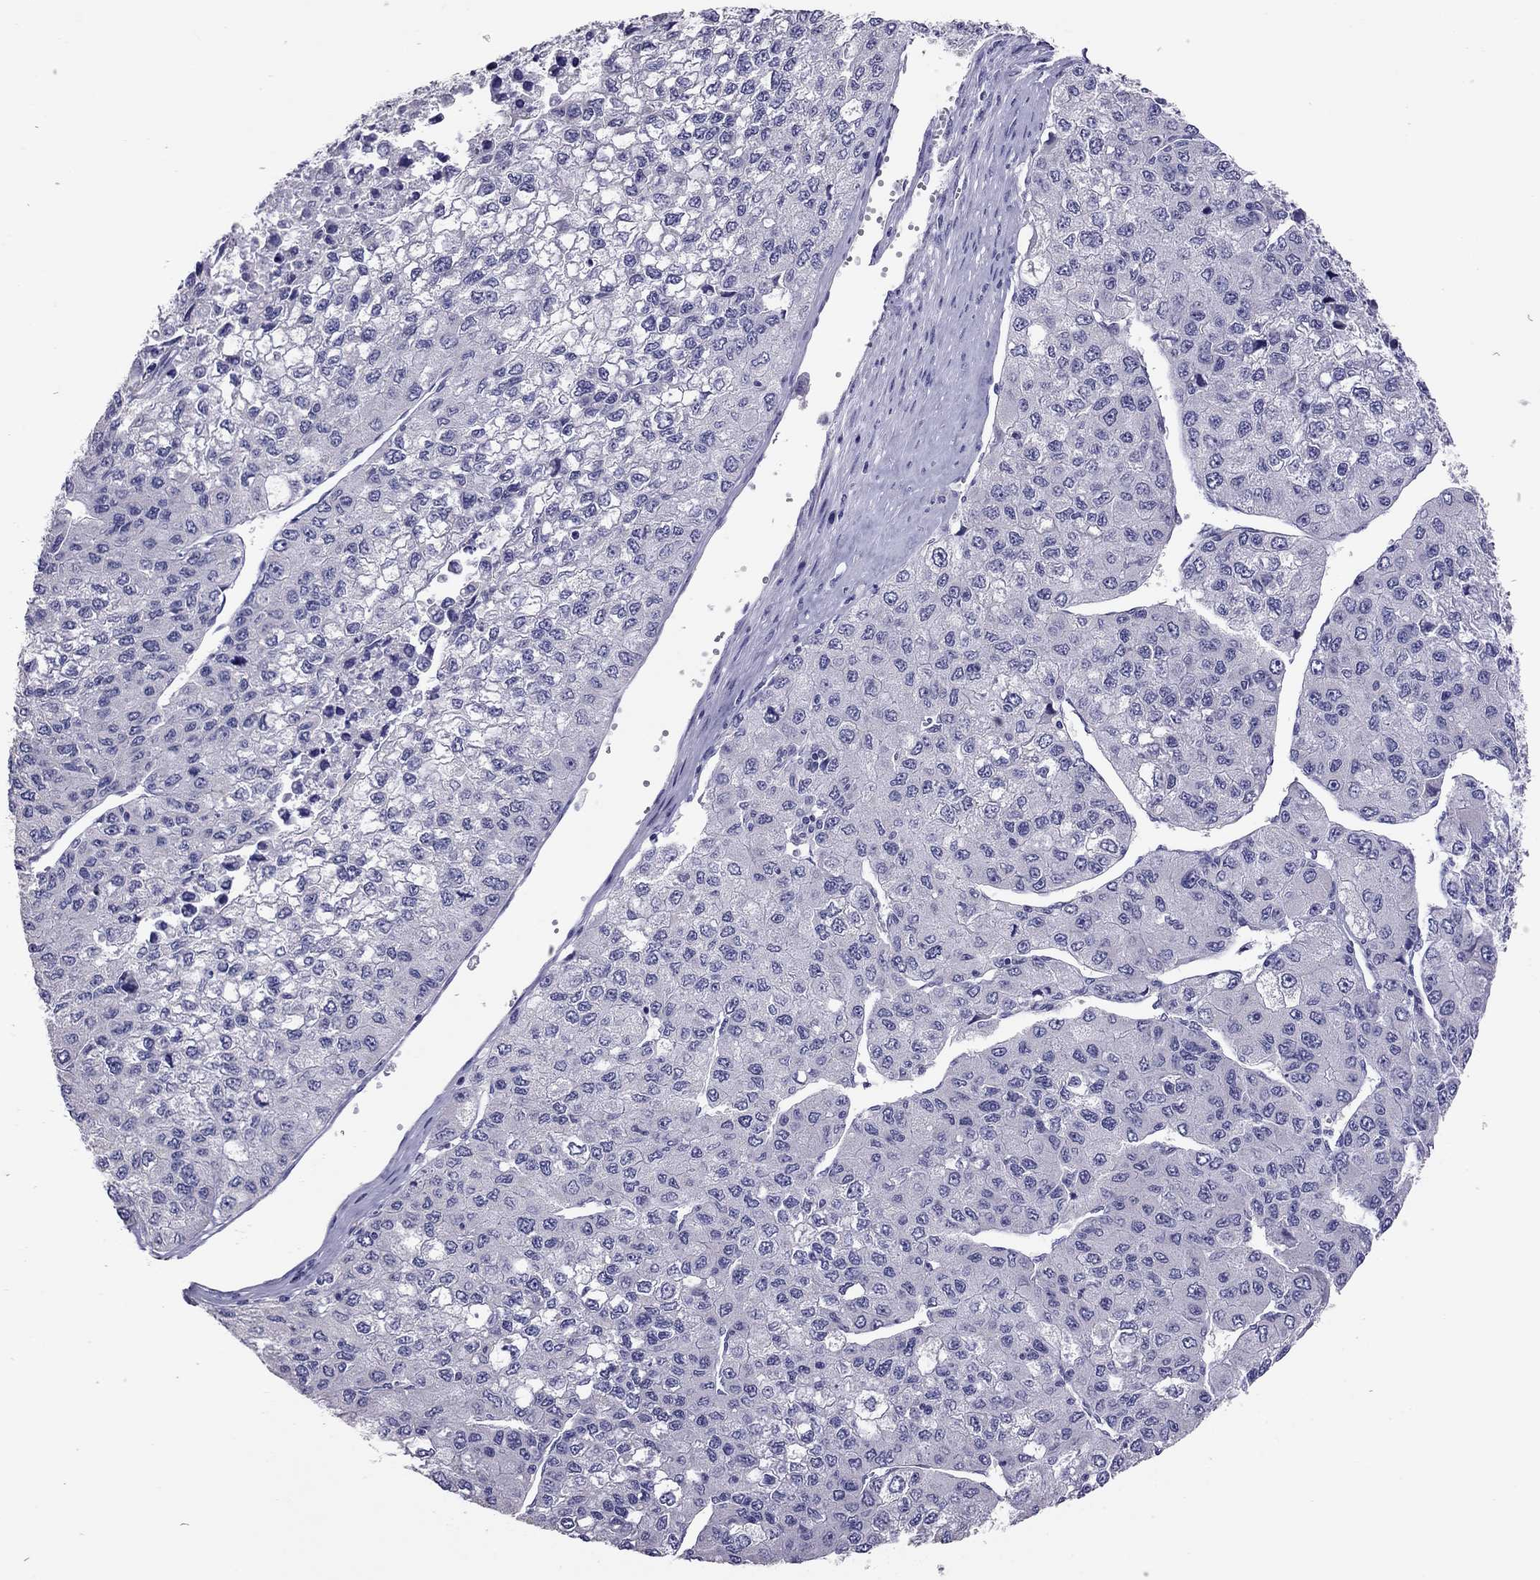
{"staining": {"intensity": "negative", "quantity": "none", "location": "none"}, "tissue": "liver cancer", "cell_type": "Tumor cells", "image_type": "cancer", "snomed": [{"axis": "morphology", "description": "Carcinoma, Hepatocellular, NOS"}, {"axis": "topography", "description": "Liver"}], "caption": "A high-resolution image shows IHC staining of liver cancer (hepatocellular carcinoma), which displays no significant staining in tumor cells.", "gene": "PSMB11", "patient": {"sex": "female", "age": 66}}